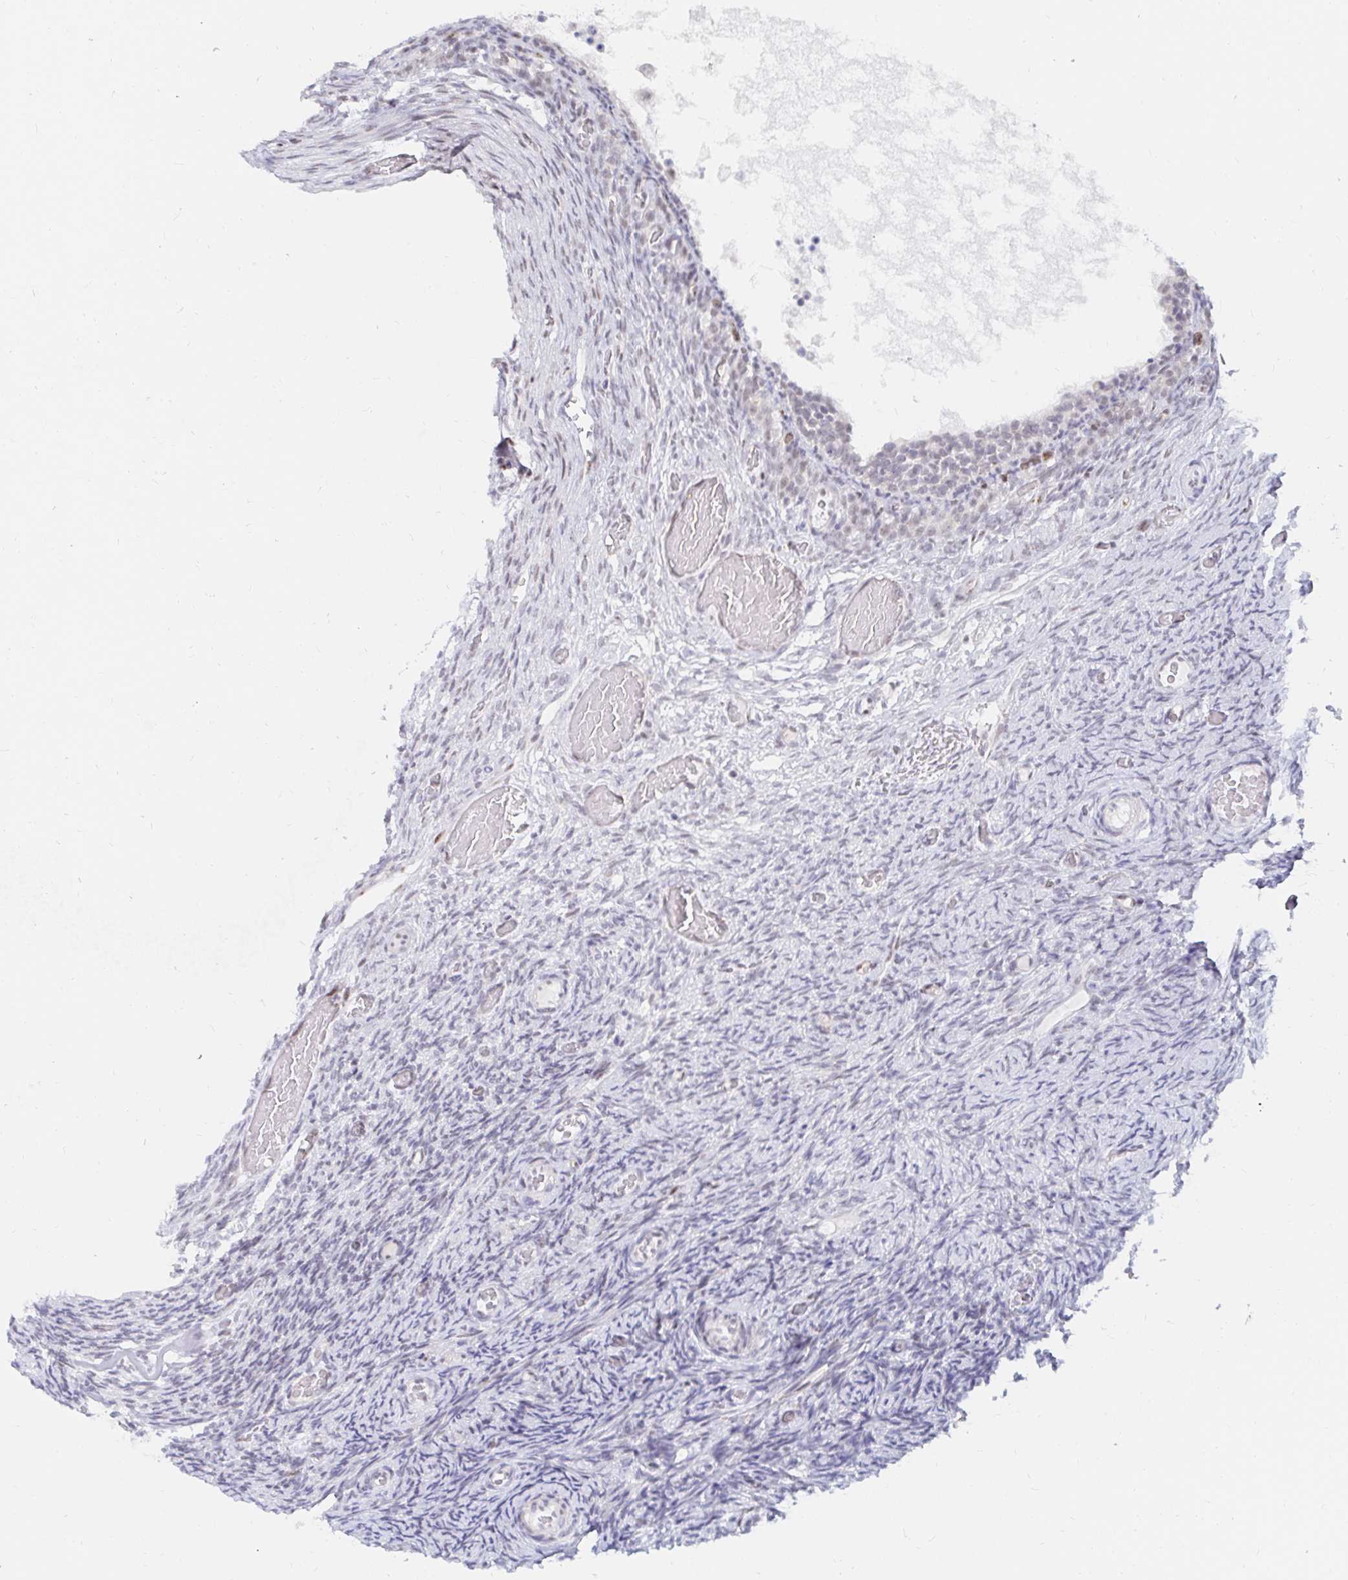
{"staining": {"intensity": "moderate", "quantity": ">75%", "location": "nuclear"}, "tissue": "ovary", "cell_type": "Follicle cells", "image_type": "normal", "snomed": [{"axis": "morphology", "description": "Normal tissue, NOS"}, {"axis": "topography", "description": "Ovary"}], "caption": "High-power microscopy captured an immunohistochemistry photomicrograph of normal ovary, revealing moderate nuclear positivity in approximately >75% of follicle cells.", "gene": "COL28A1", "patient": {"sex": "female", "age": 34}}